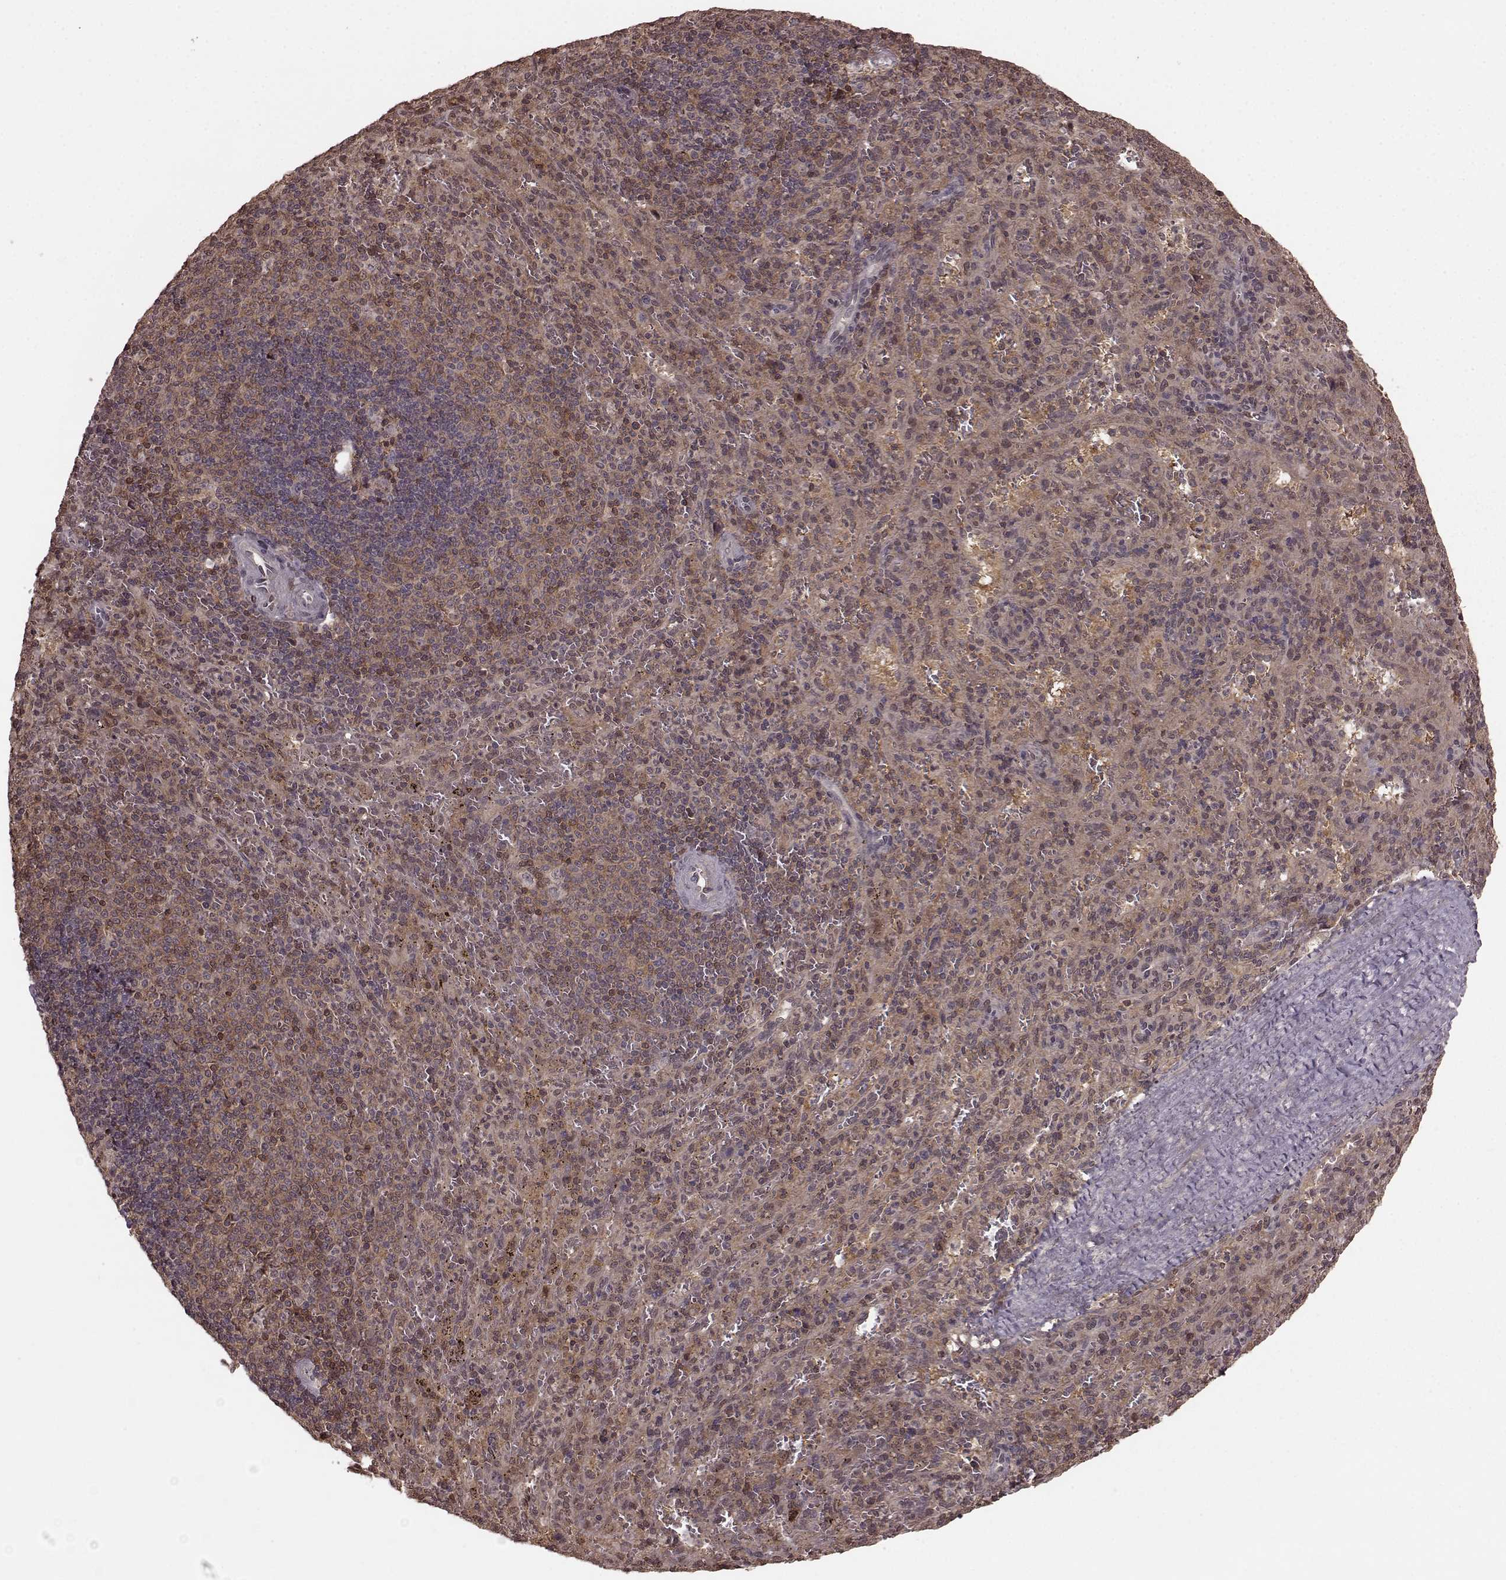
{"staining": {"intensity": "weak", "quantity": "25%-75%", "location": "cytoplasmic/membranous,nuclear"}, "tissue": "spleen", "cell_type": "Cells in red pulp", "image_type": "normal", "snomed": [{"axis": "morphology", "description": "Normal tissue, NOS"}, {"axis": "topography", "description": "Spleen"}], "caption": "Protein staining by IHC displays weak cytoplasmic/membranous,nuclear staining in approximately 25%-75% of cells in red pulp in unremarkable spleen.", "gene": "GSS", "patient": {"sex": "male", "age": 57}}